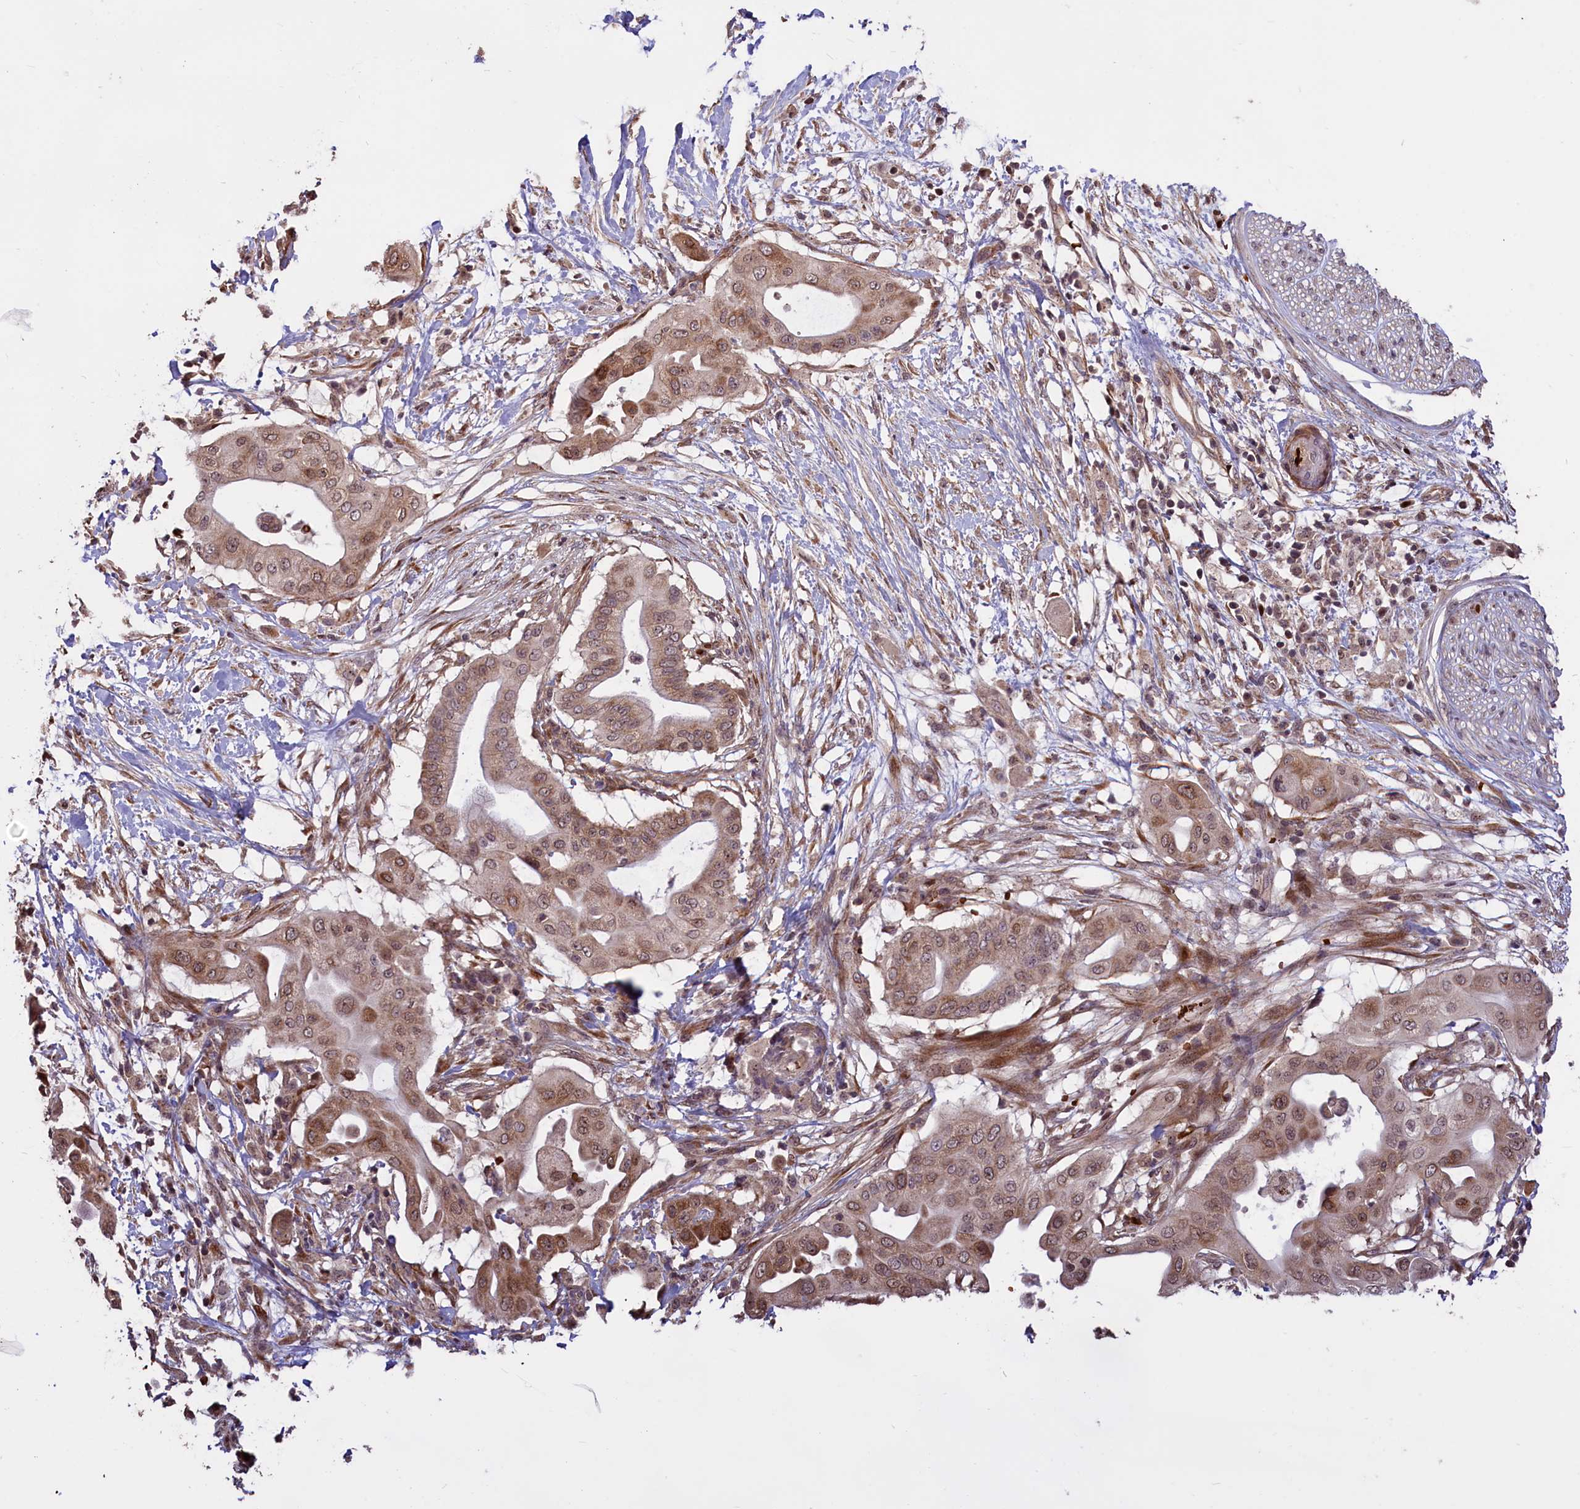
{"staining": {"intensity": "moderate", "quantity": ">75%", "location": "cytoplasmic/membranous,nuclear"}, "tissue": "pancreatic cancer", "cell_type": "Tumor cells", "image_type": "cancer", "snomed": [{"axis": "morphology", "description": "Adenocarcinoma, NOS"}, {"axis": "topography", "description": "Pancreas"}], "caption": "Immunohistochemistry (IHC) of human adenocarcinoma (pancreatic) demonstrates medium levels of moderate cytoplasmic/membranous and nuclear positivity in about >75% of tumor cells. (DAB IHC, brown staining for protein, blue staining for nuclei).", "gene": "SHFL", "patient": {"sex": "male", "age": 68}}